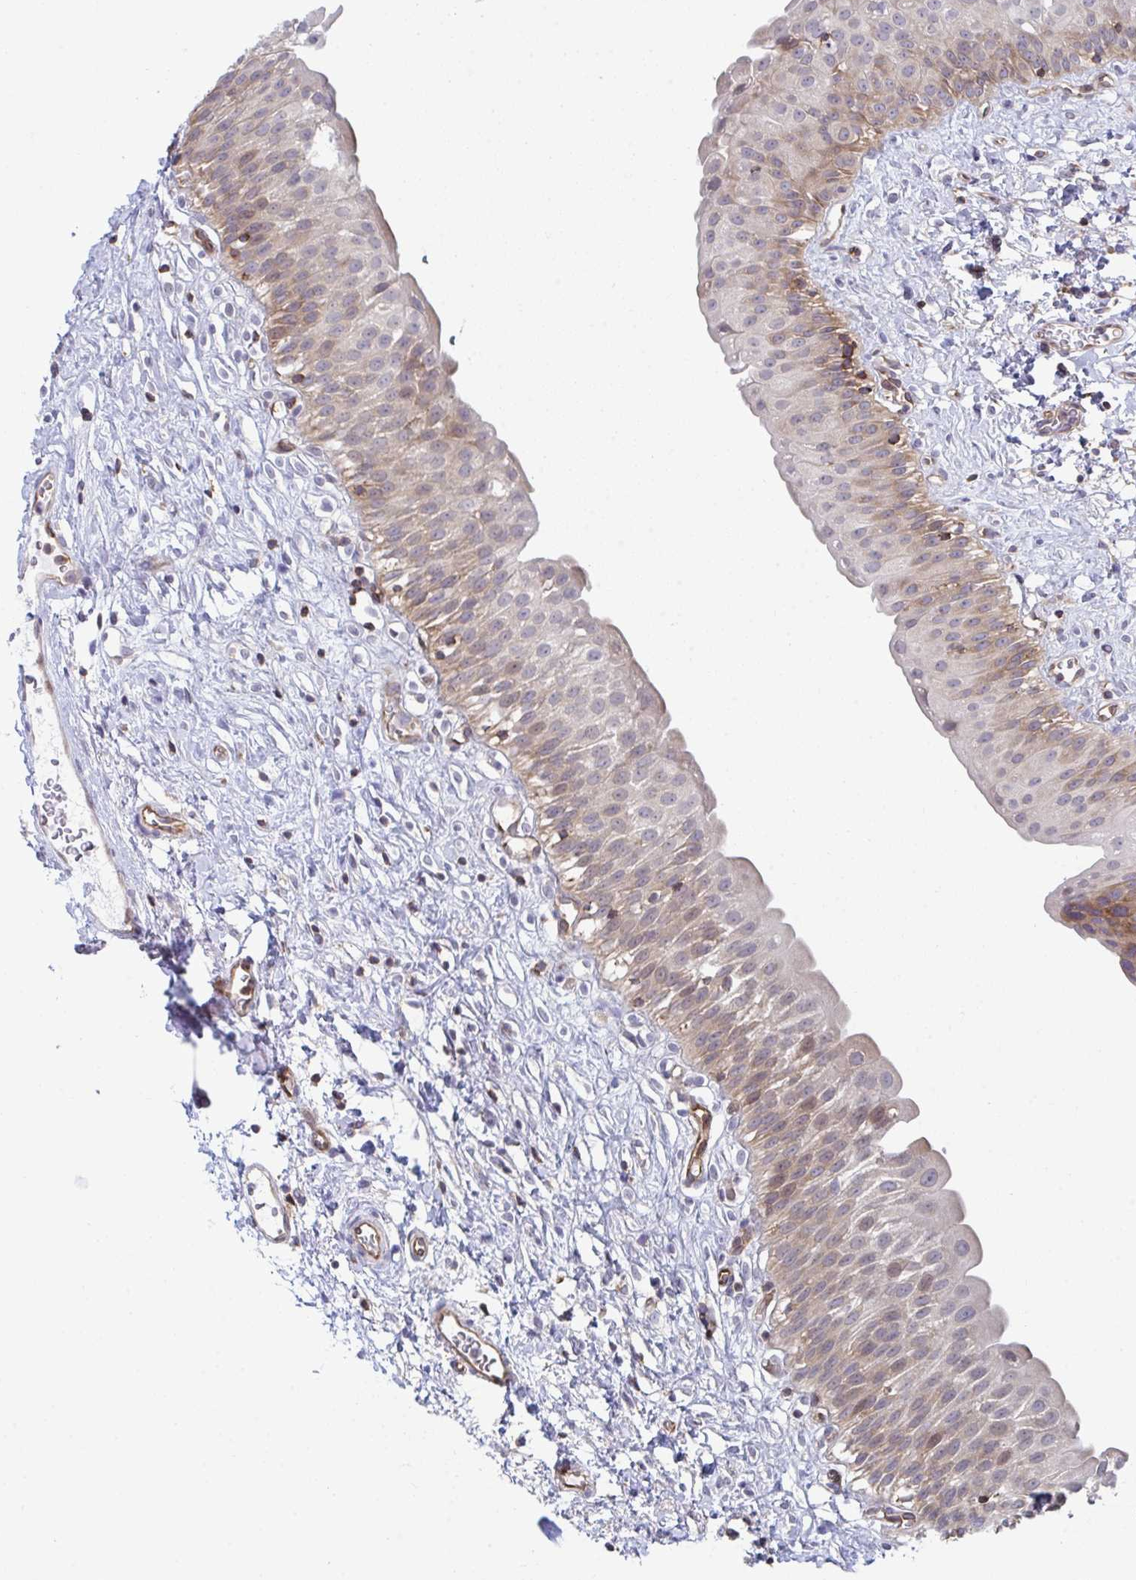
{"staining": {"intensity": "moderate", "quantity": "25%-75%", "location": "cytoplasmic/membranous"}, "tissue": "urinary bladder", "cell_type": "Urothelial cells", "image_type": "normal", "snomed": [{"axis": "morphology", "description": "Normal tissue, NOS"}, {"axis": "topography", "description": "Urinary bladder"}], "caption": "IHC of benign urinary bladder shows medium levels of moderate cytoplasmic/membranous positivity in about 25%-75% of urothelial cells. Immunohistochemistry stains the protein of interest in brown and the nuclei are stained blue.", "gene": "WNK1", "patient": {"sex": "male", "age": 51}}